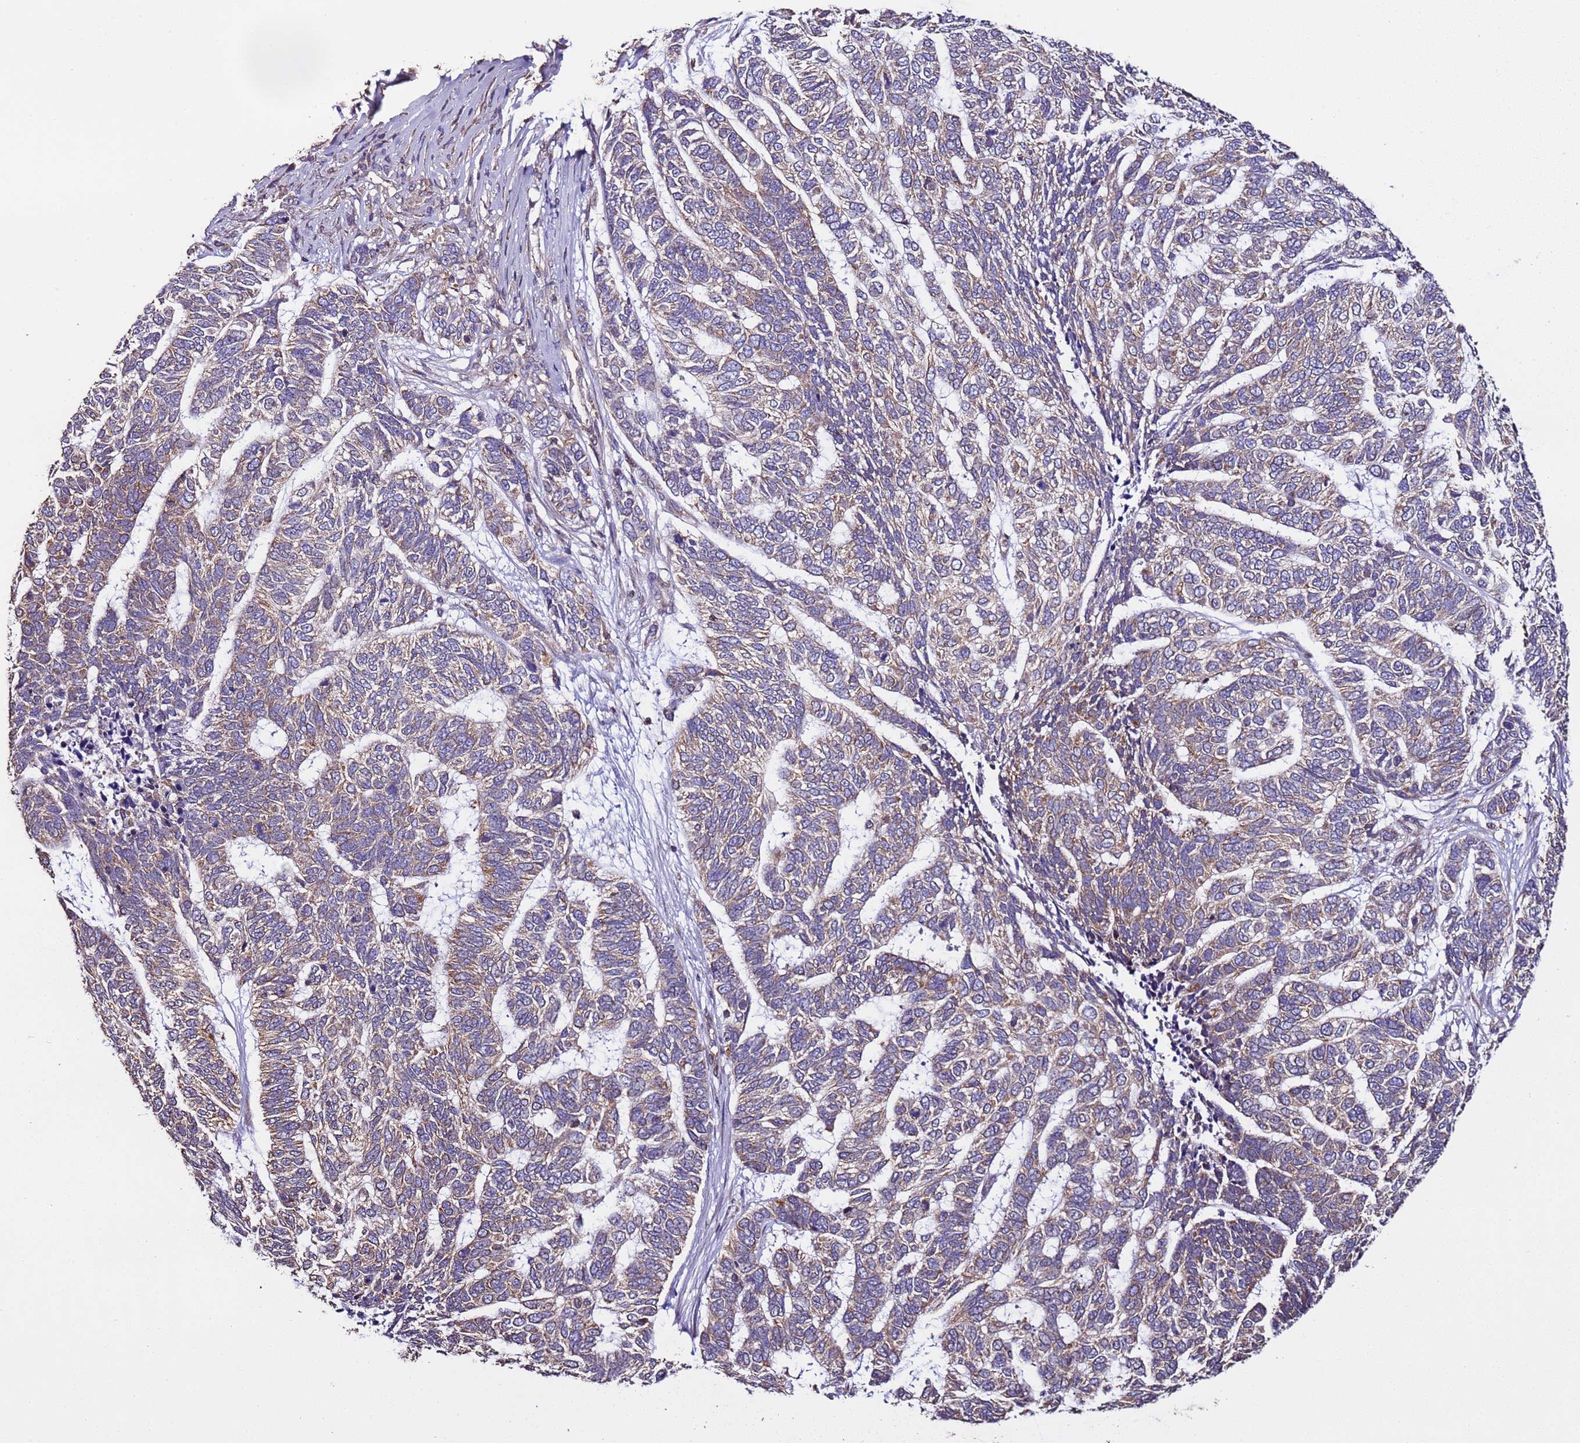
{"staining": {"intensity": "weak", "quantity": "25%-75%", "location": "cytoplasmic/membranous"}, "tissue": "skin cancer", "cell_type": "Tumor cells", "image_type": "cancer", "snomed": [{"axis": "morphology", "description": "Basal cell carcinoma"}, {"axis": "topography", "description": "Skin"}], "caption": "Immunohistochemical staining of skin cancer (basal cell carcinoma) shows low levels of weak cytoplasmic/membranous protein positivity in approximately 25%-75% of tumor cells.", "gene": "SLC41A3", "patient": {"sex": "female", "age": 65}}